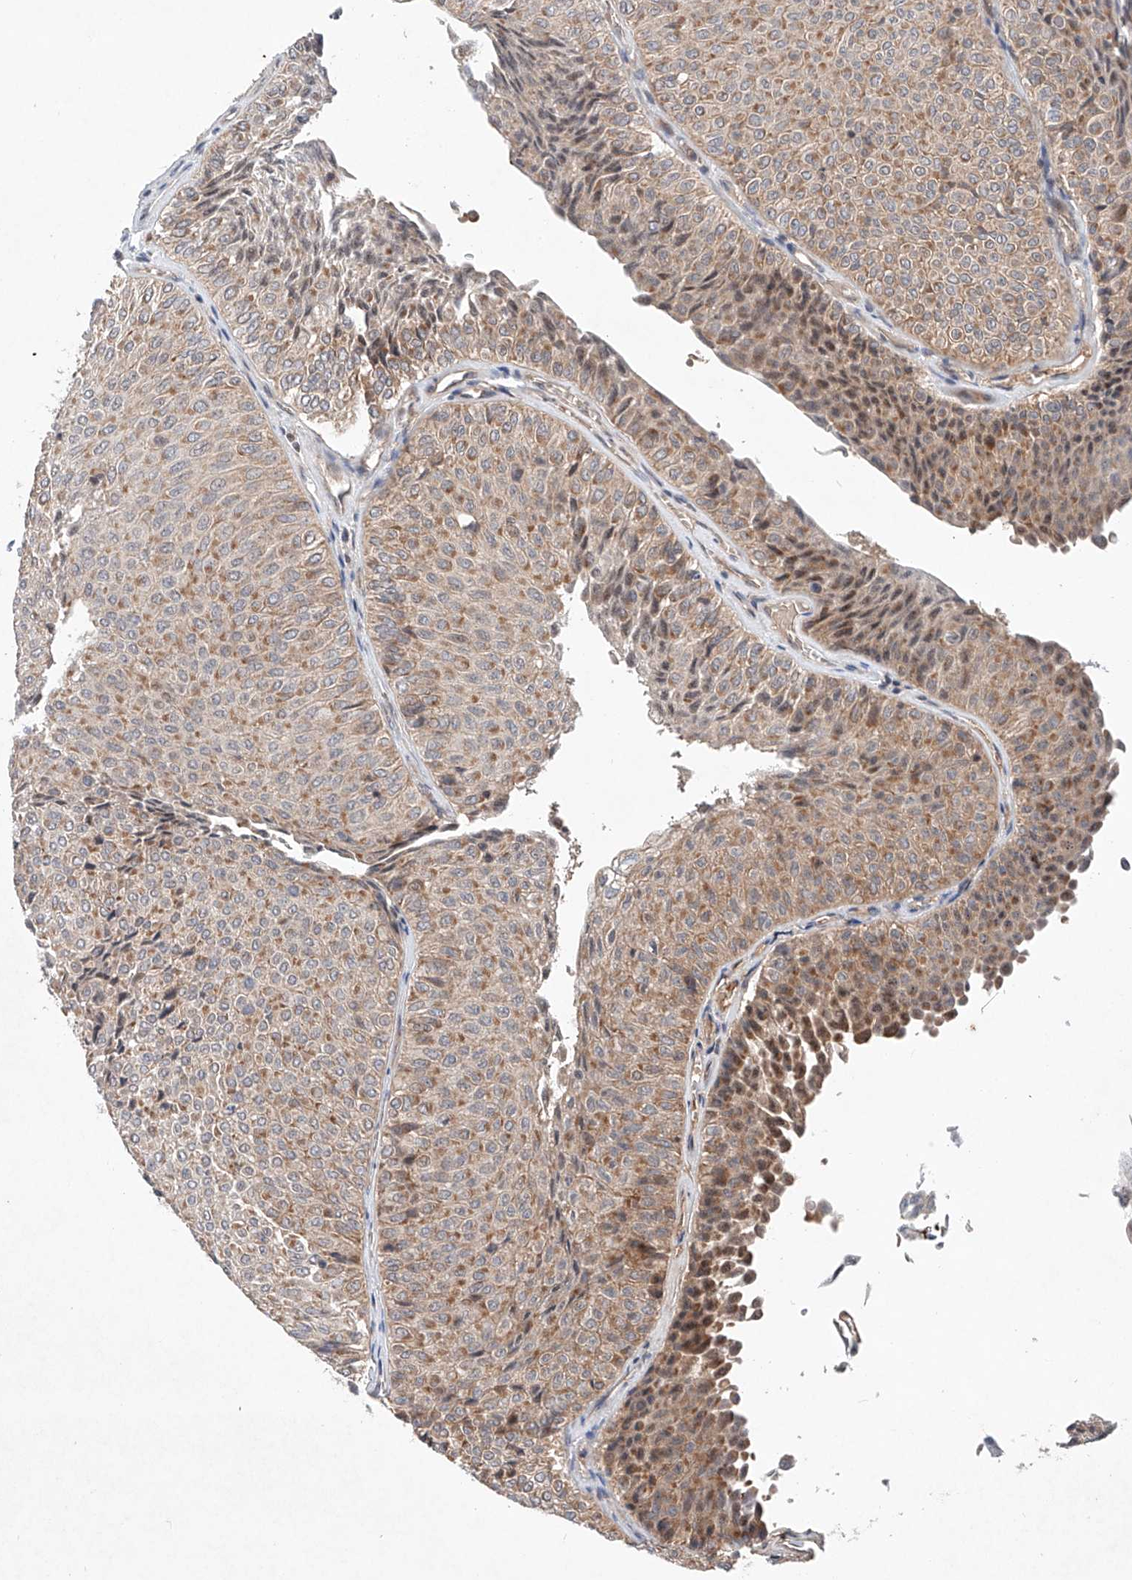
{"staining": {"intensity": "moderate", "quantity": ">75%", "location": "cytoplasmic/membranous"}, "tissue": "urothelial cancer", "cell_type": "Tumor cells", "image_type": "cancer", "snomed": [{"axis": "morphology", "description": "Urothelial carcinoma, Low grade"}, {"axis": "topography", "description": "Urinary bladder"}], "caption": "Tumor cells display medium levels of moderate cytoplasmic/membranous expression in about >75% of cells in human low-grade urothelial carcinoma.", "gene": "FASTK", "patient": {"sex": "male", "age": 78}}